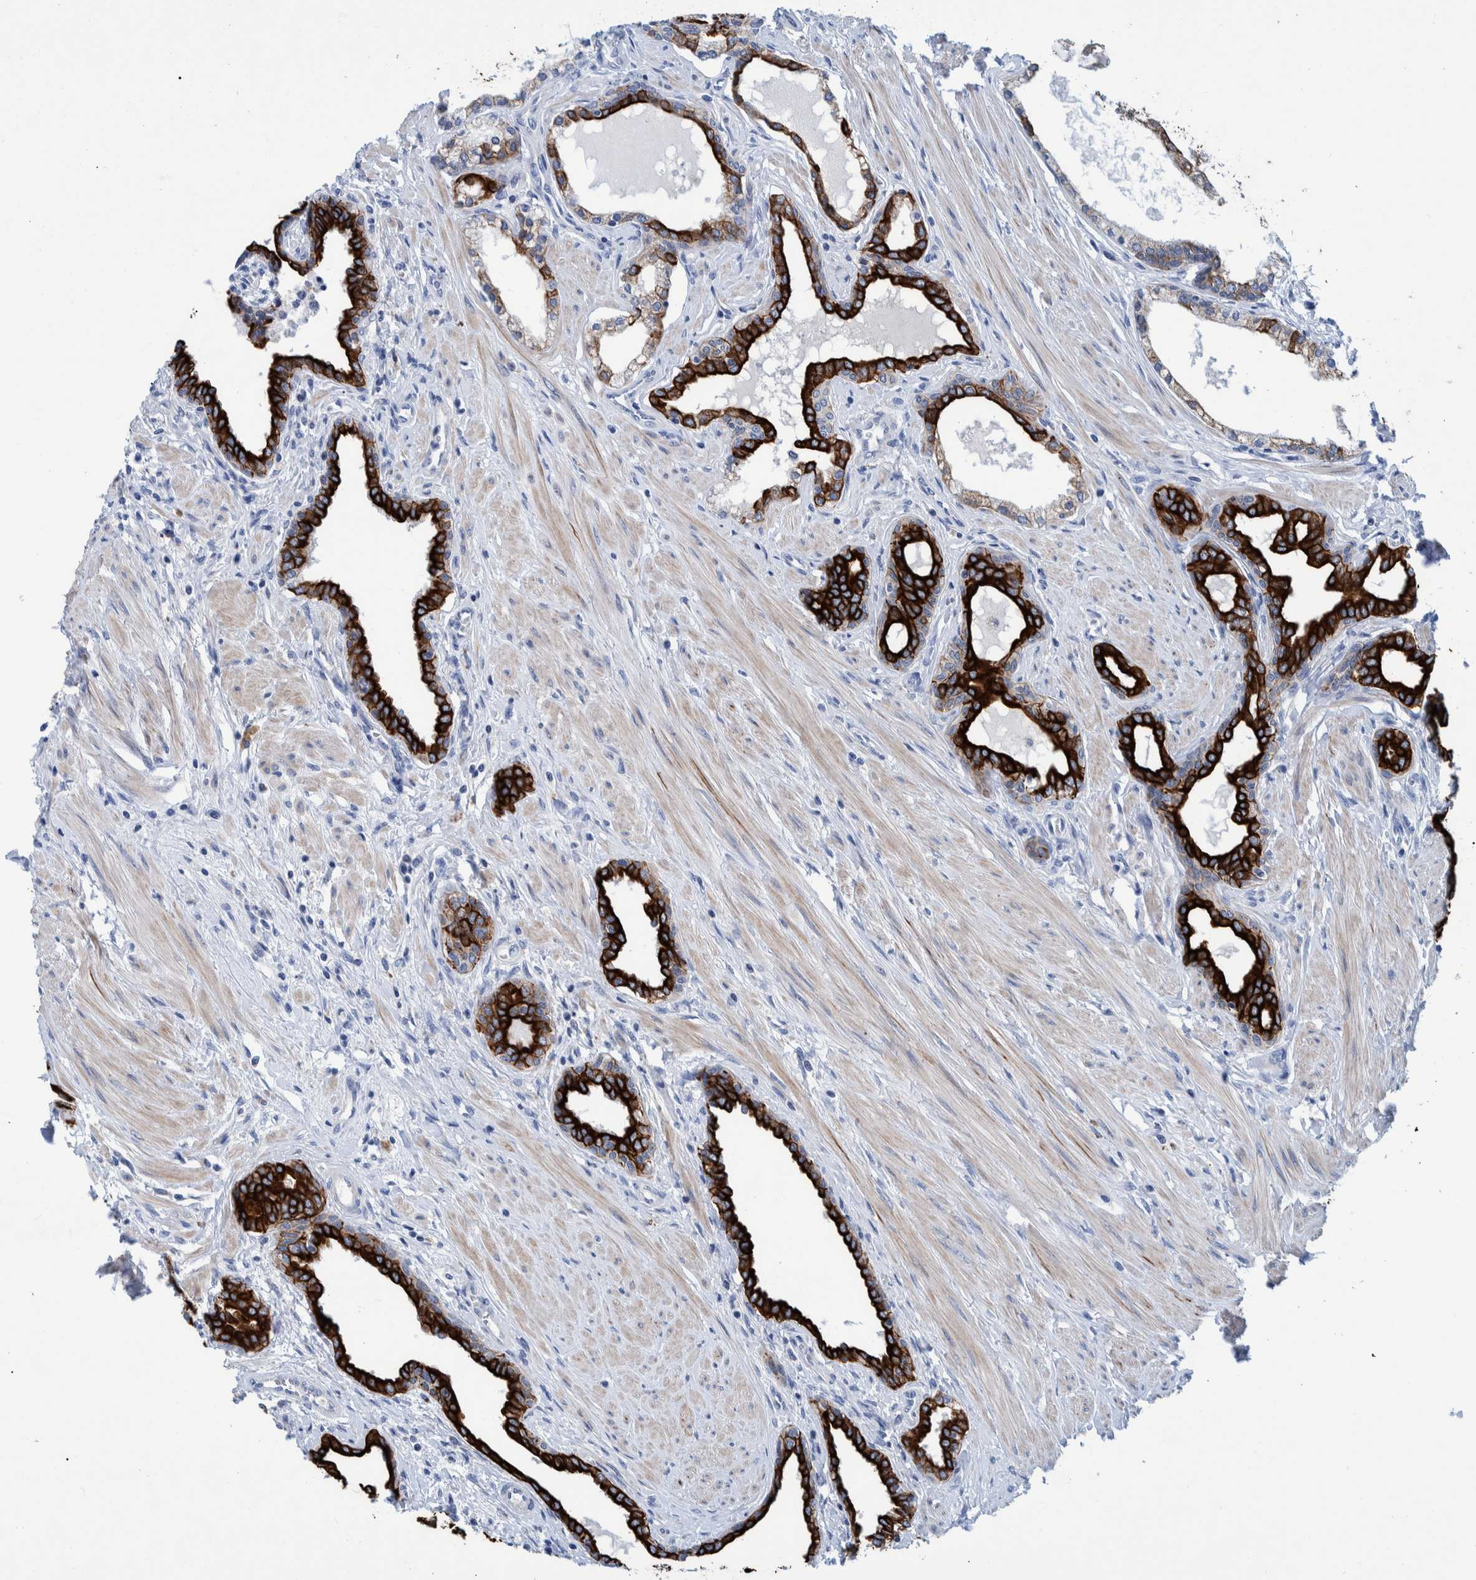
{"staining": {"intensity": "strong", "quantity": ">75%", "location": "cytoplasmic/membranous"}, "tissue": "prostate cancer", "cell_type": "Tumor cells", "image_type": "cancer", "snomed": [{"axis": "morphology", "description": "Adenocarcinoma, High grade"}, {"axis": "topography", "description": "Prostate"}], "caption": "Immunohistochemistry (IHC) photomicrograph of human prostate cancer (adenocarcinoma (high-grade)) stained for a protein (brown), which shows high levels of strong cytoplasmic/membranous positivity in about >75% of tumor cells.", "gene": "MKS1", "patient": {"sex": "male", "age": 52}}